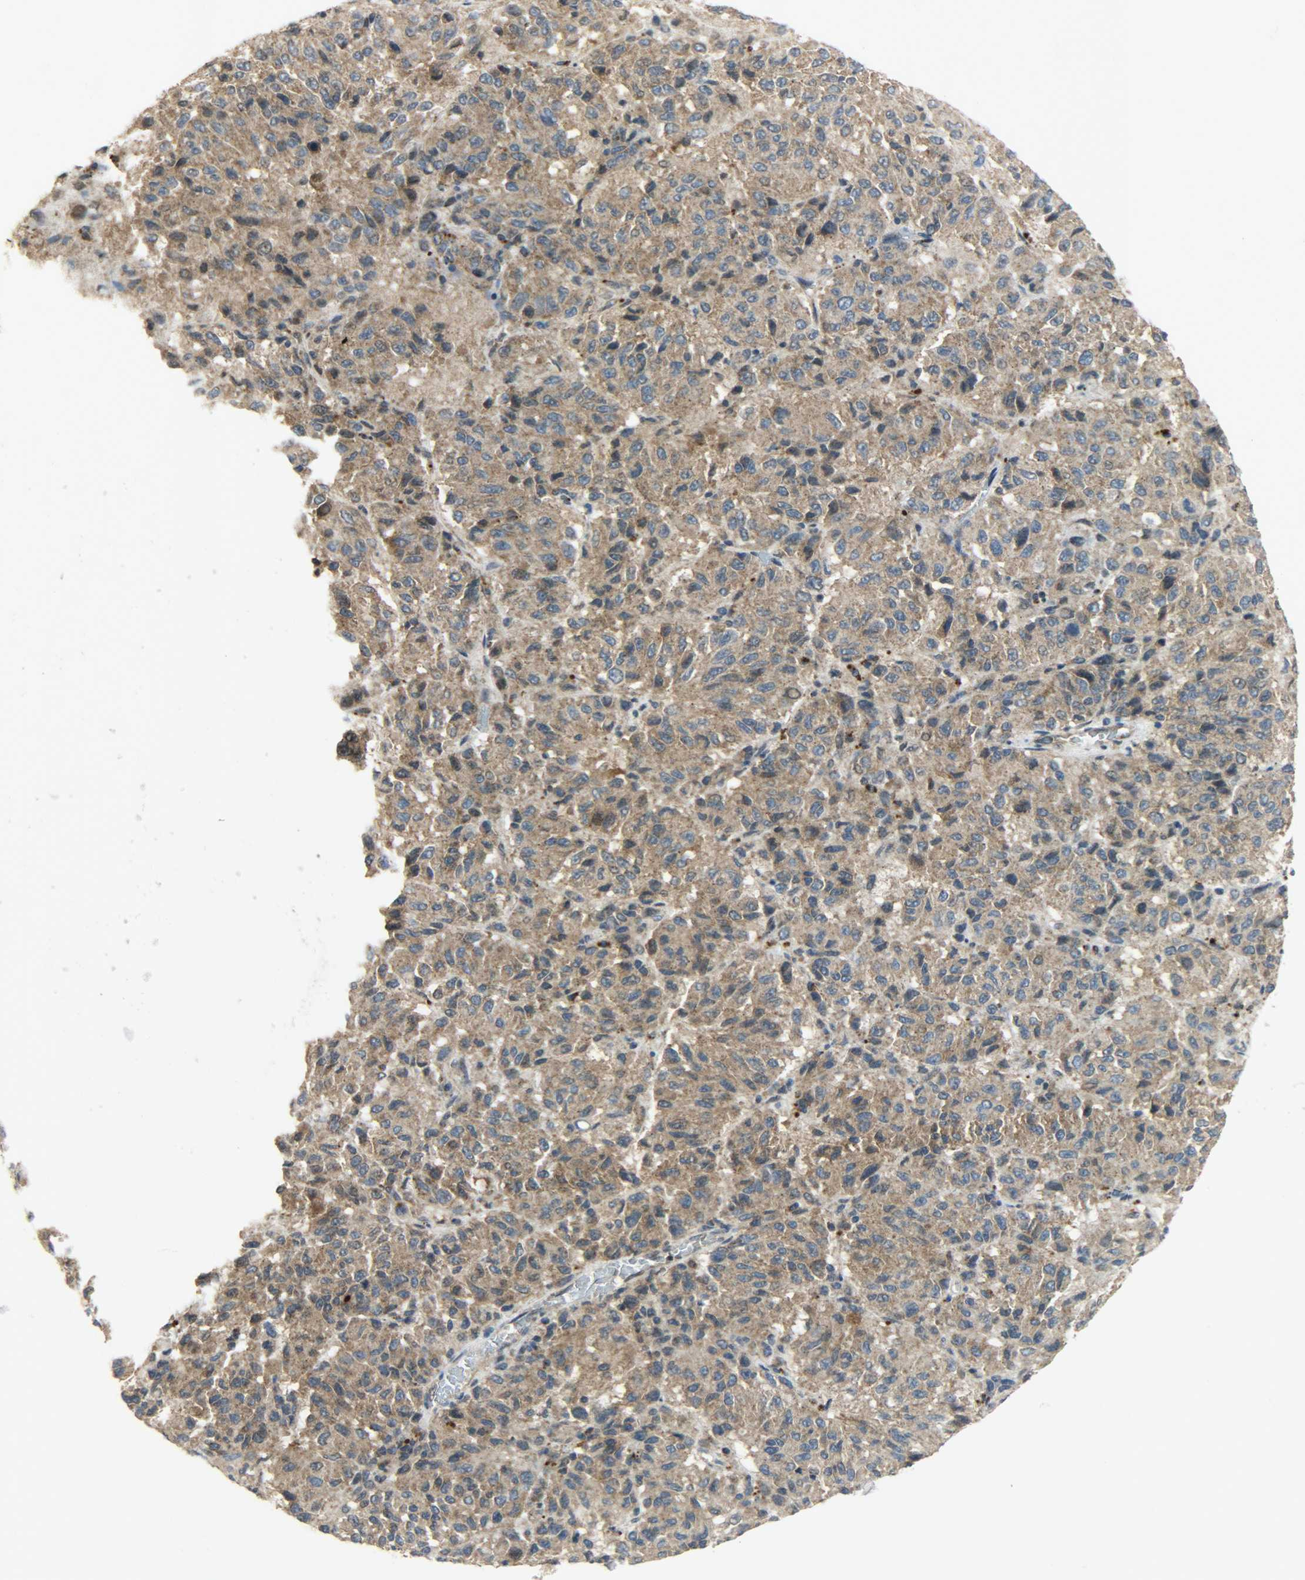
{"staining": {"intensity": "moderate", "quantity": ">75%", "location": "cytoplasmic/membranous"}, "tissue": "melanoma", "cell_type": "Tumor cells", "image_type": "cancer", "snomed": [{"axis": "morphology", "description": "Malignant melanoma, Metastatic site"}, {"axis": "topography", "description": "Lung"}], "caption": "Malignant melanoma (metastatic site) was stained to show a protein in brown. There is medium levels of moderate cytoplasmic/membranous staining in approximately >75% of tumor cells.", "gene": "GIT2", "patient": {"sex": "male", "age": 64}}